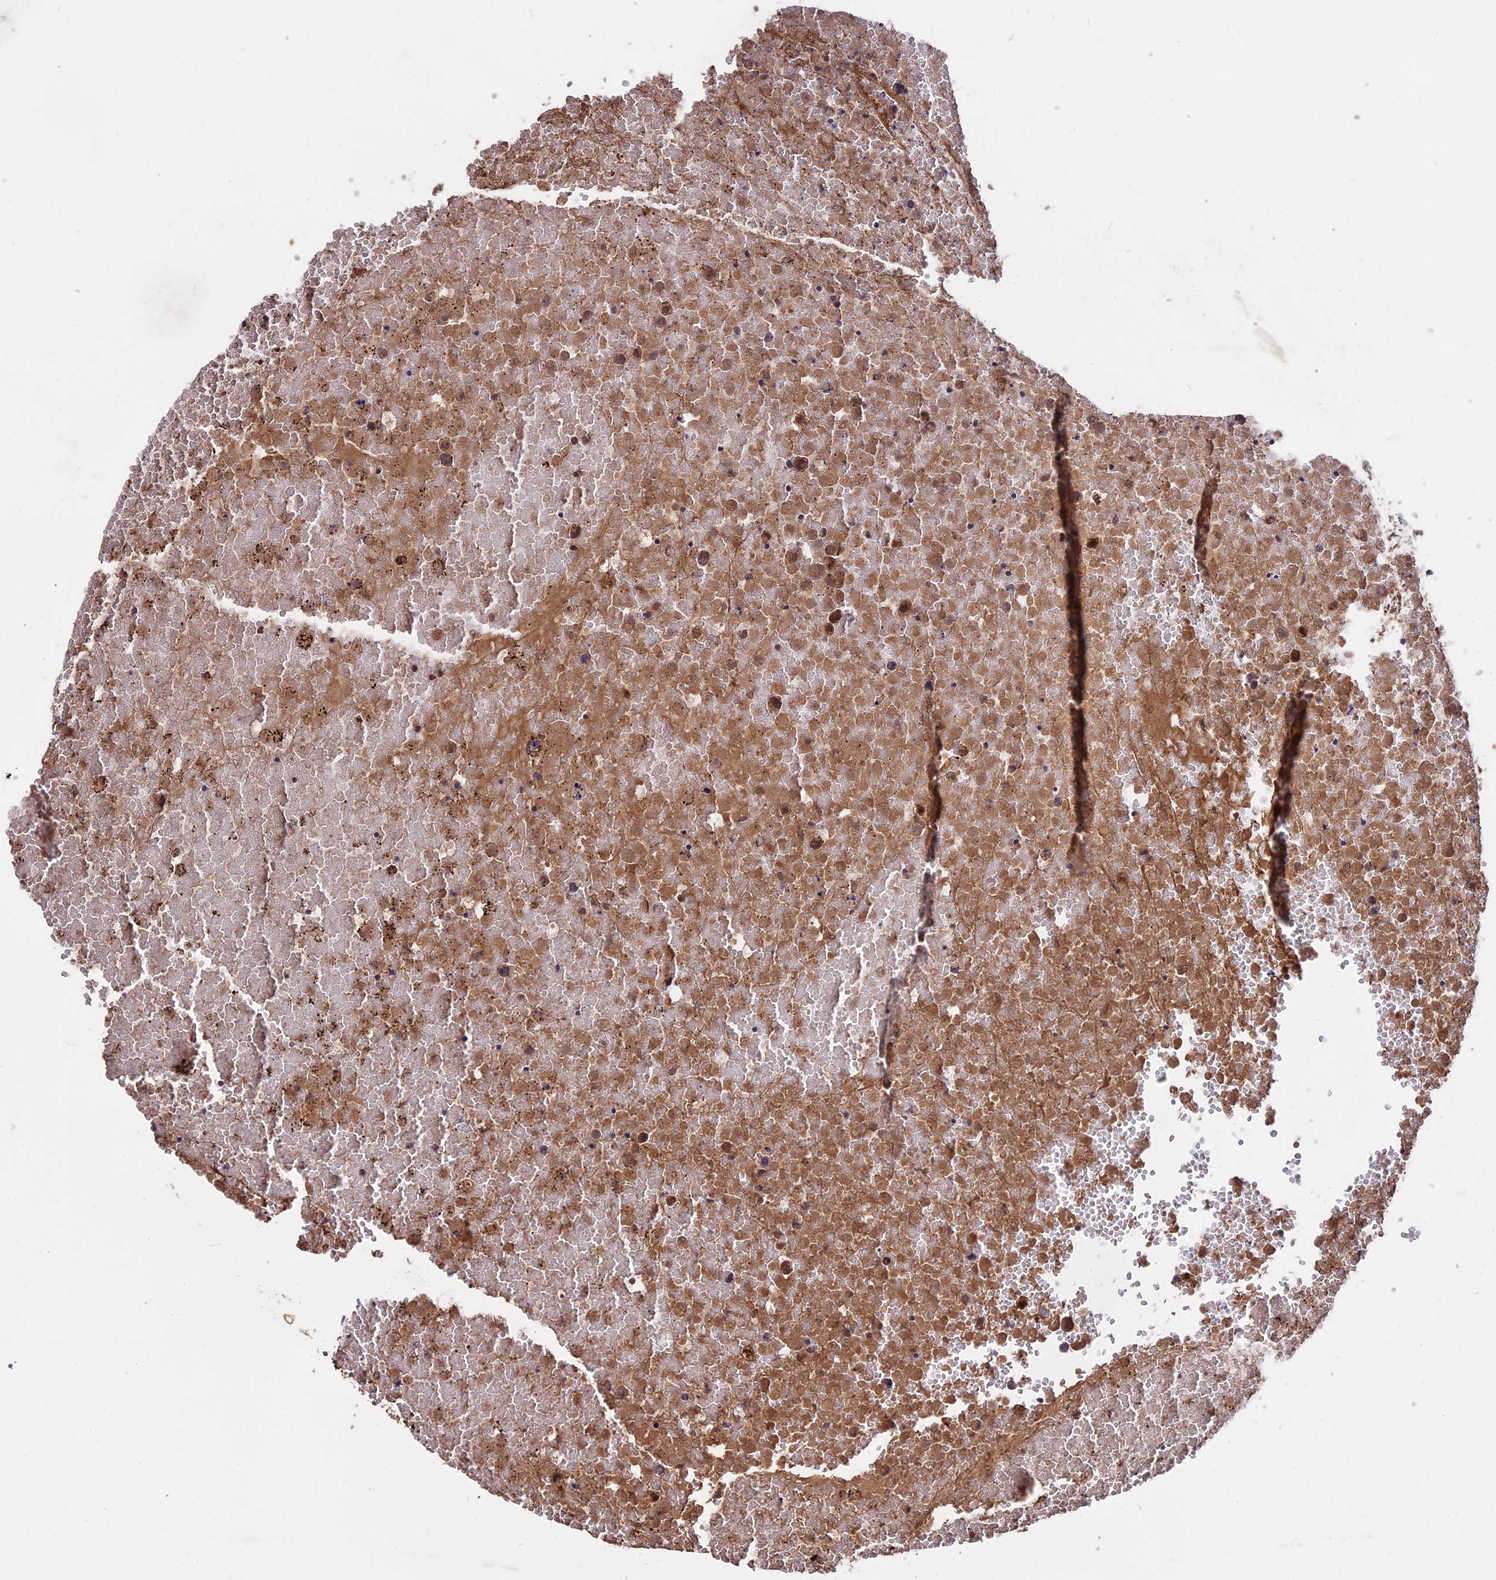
{"staining": {"intensity": "strong", "quantity": ">75%", "location": "cytoplasmic/membranous"}, "tissue": "testis cancer", "cell_type": "Tumor cells", "image_type": "cancer", "snomed": [{"axis": "morphology", "description": "Carcinoma, Embryonal, NOS"}, {"axis": "topography", "description": "Testis"}], "caption": "Protein staining of testis cancer tissue displays strong cytoplasmic/membranous expression in about >75% of tumor cells.", "gene": "ZNF598", "patient": {"sex": "male", "age": 25}}